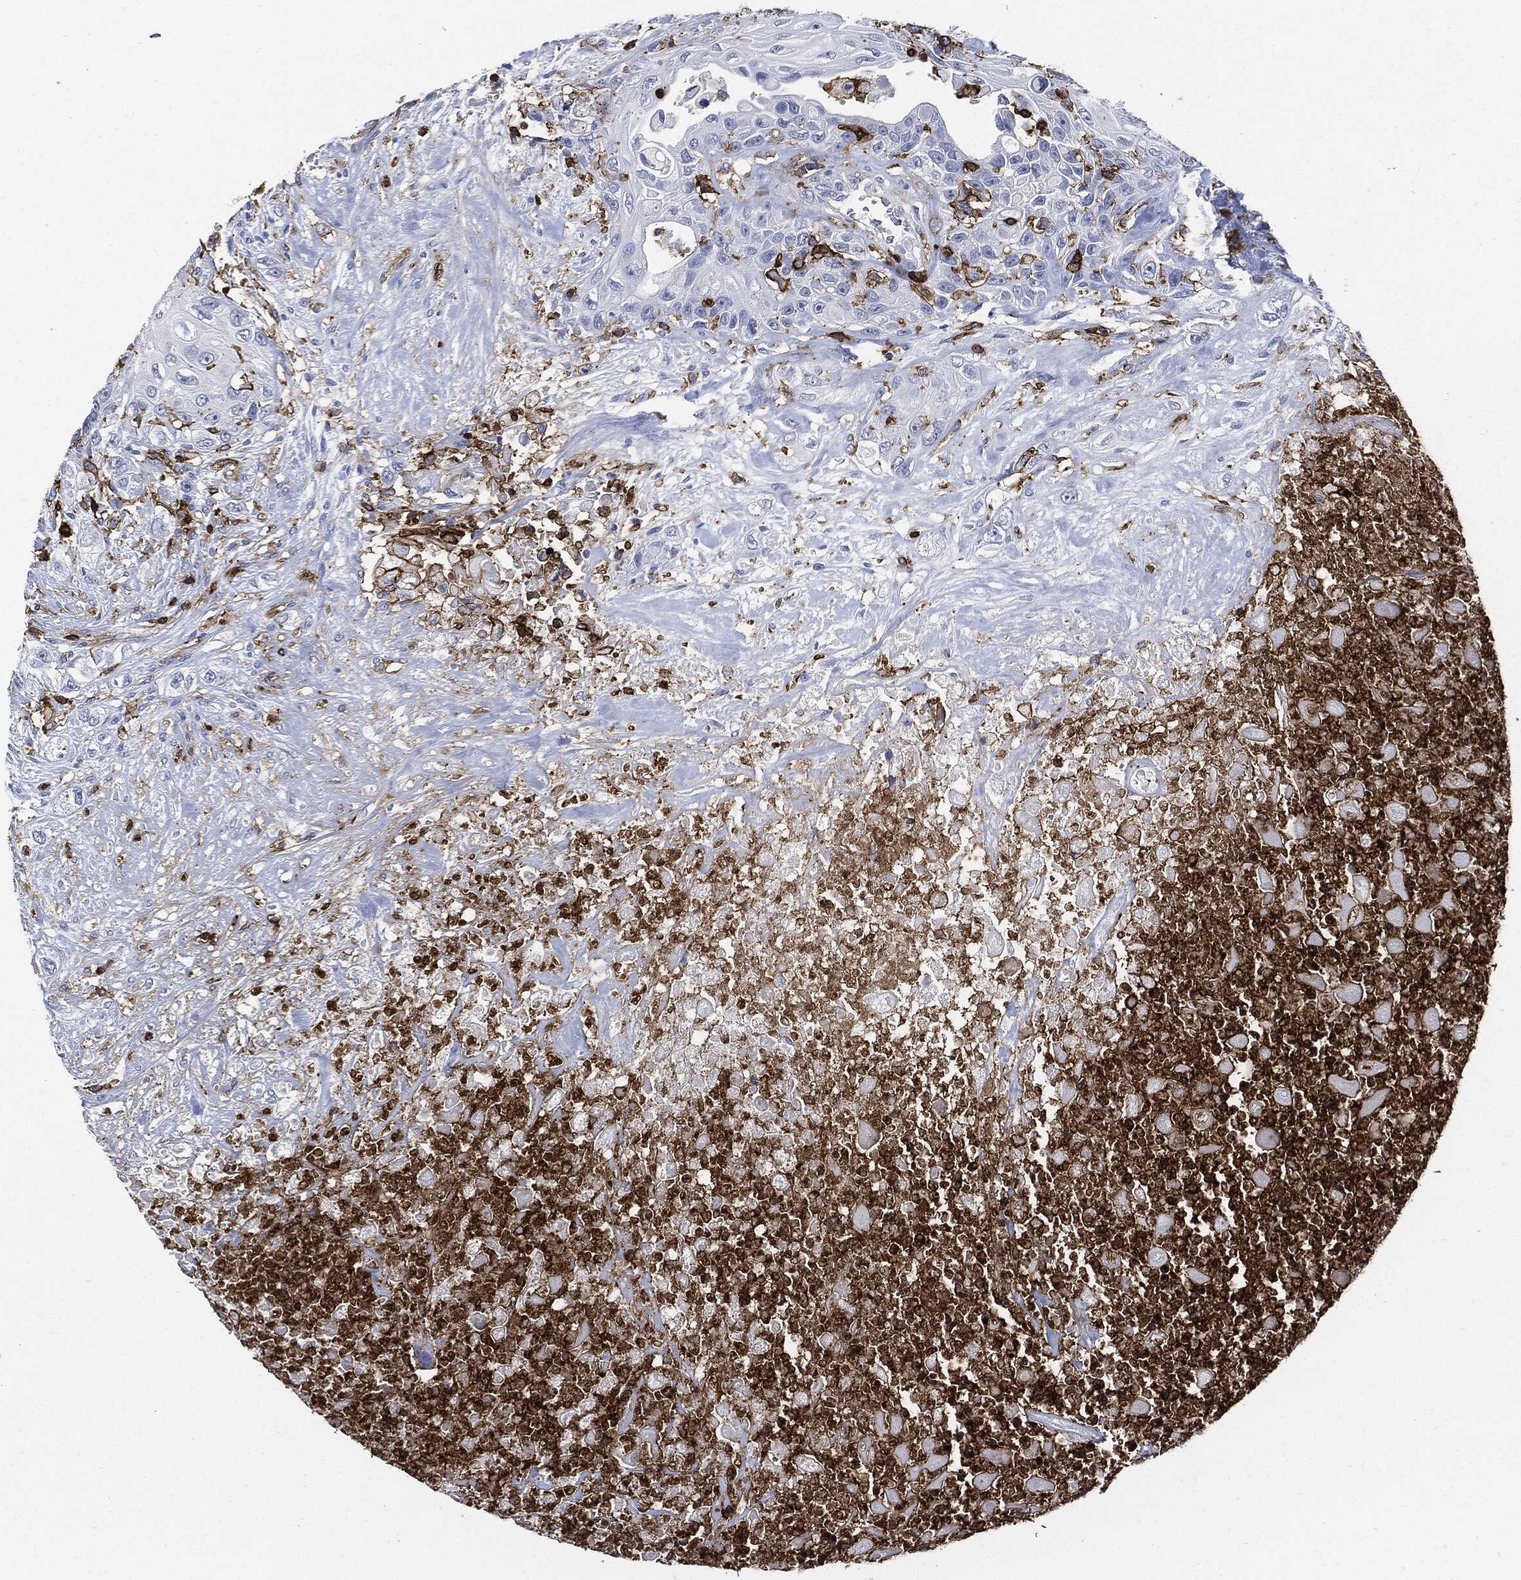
{"staining": {"intensity": "negative", "quantity": "none", "location": "none"}, "tissue": "urothelial cancer", "cell_type": "Tumor cells", "image_type": "cancer", "snomed": [{"axis": "morphology", "description": "Urothelial carcinoma, High grade"}, {"axis": "topography", "description": "Urinary bladder"}], "caption": "Immunohistochemistry photomicrograph of neoplastic tissue: high-grade urothelial carcinoma stained with DAB displays no significant protein staining in tumor cells.", "gene": "PTPRC", "patient": {"sex": "female", "age": 56}}